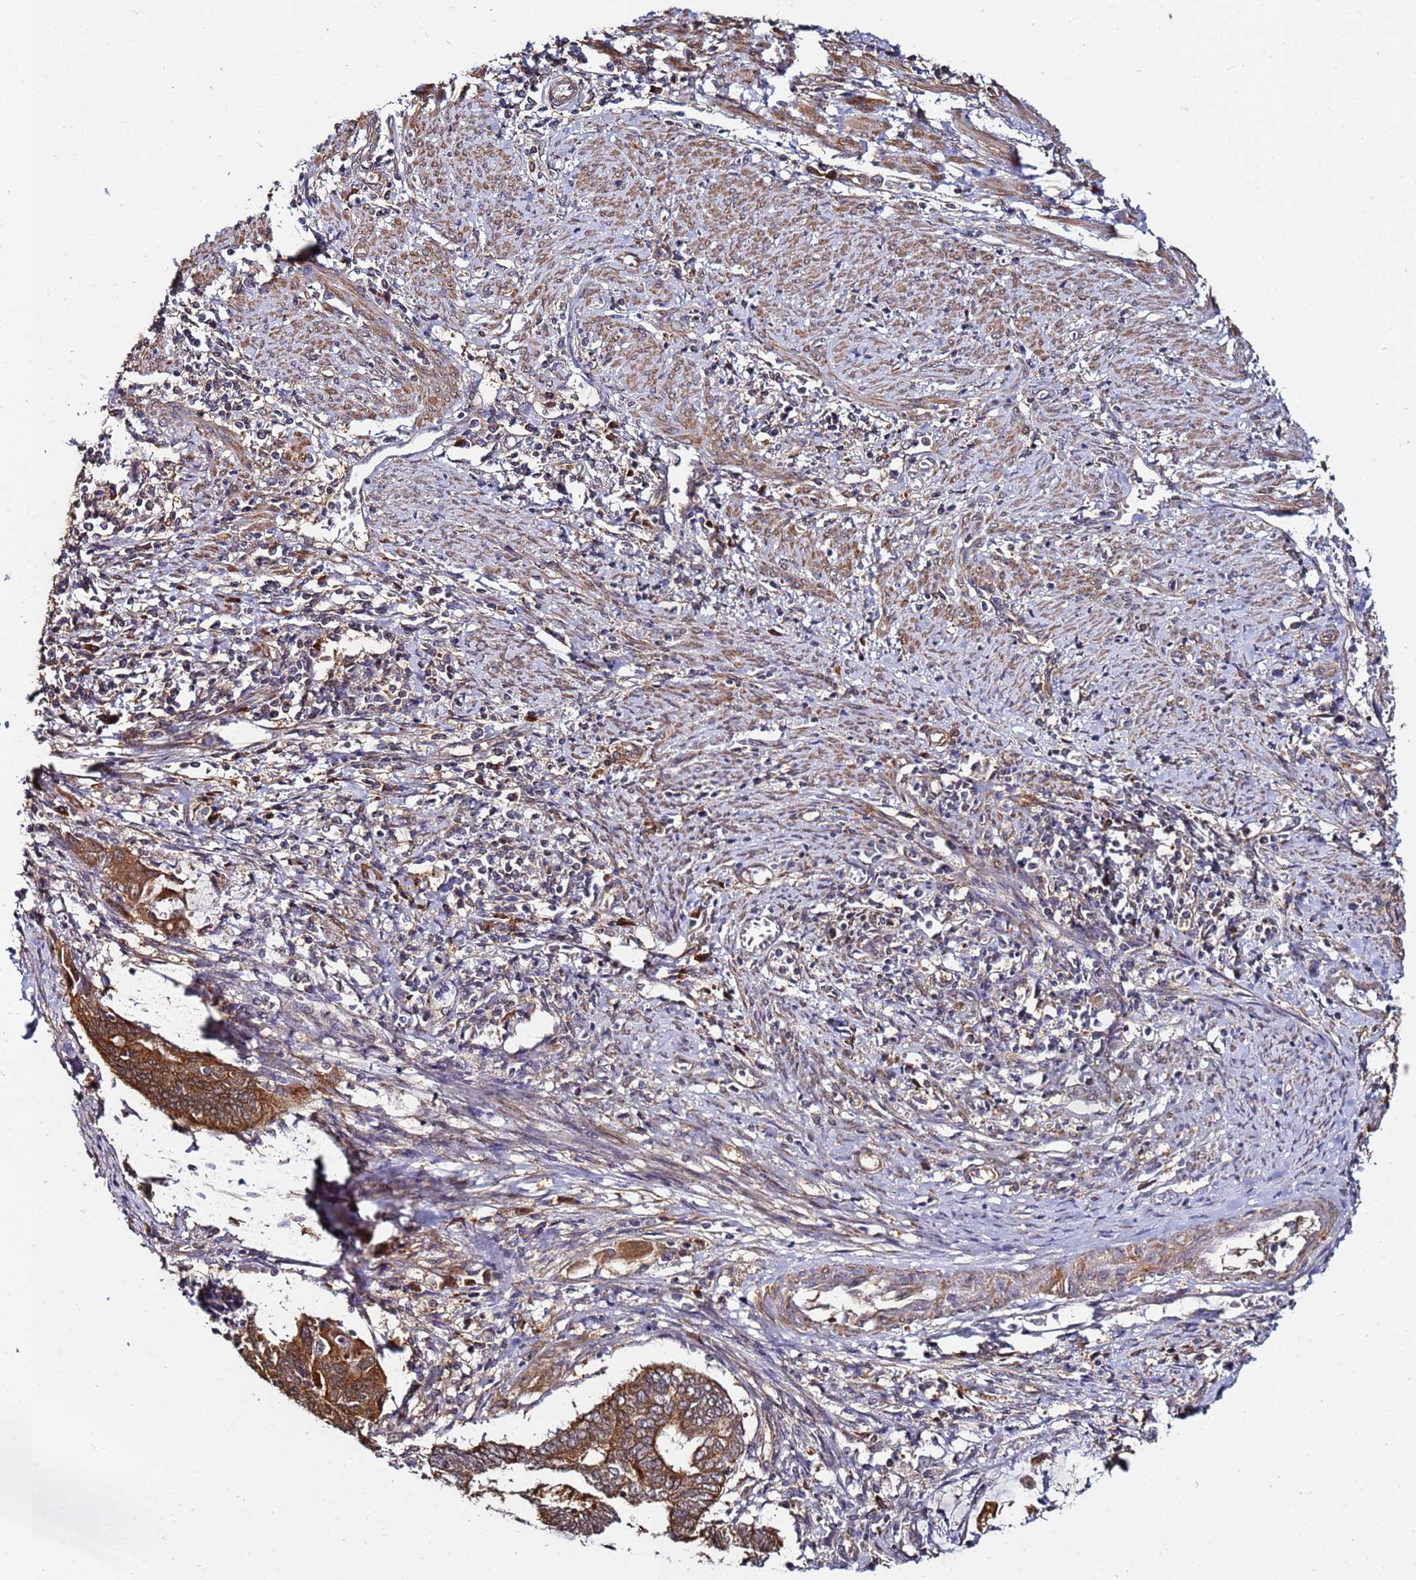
{"staining": {"intensity": "moderate", "quantity": ">75%", "location": "cytoplasmic/membranous"}, "tissue": "endometrial cancer", "cell_type": "Tumor cells", "image_type": "cancer", "snomed": [{"axis": "morphology", "description": "Adenocarcinoma, NOS"}, {"axis": "topography", "description": "Uterus"}, {"axis": "topography", "description": "Endometrium"}], "caption": "A brown stain shows moderate cytoplasmic/membranous staining of a protein in endometrial cancer (adenocarcinoma) tumor cells. Immunohistochemistry (ihc) stains the protein of interest in brown and the nuclei are stained blue.", "gene": "NAXE", "patient": {"sex": "female", "age": 70}}